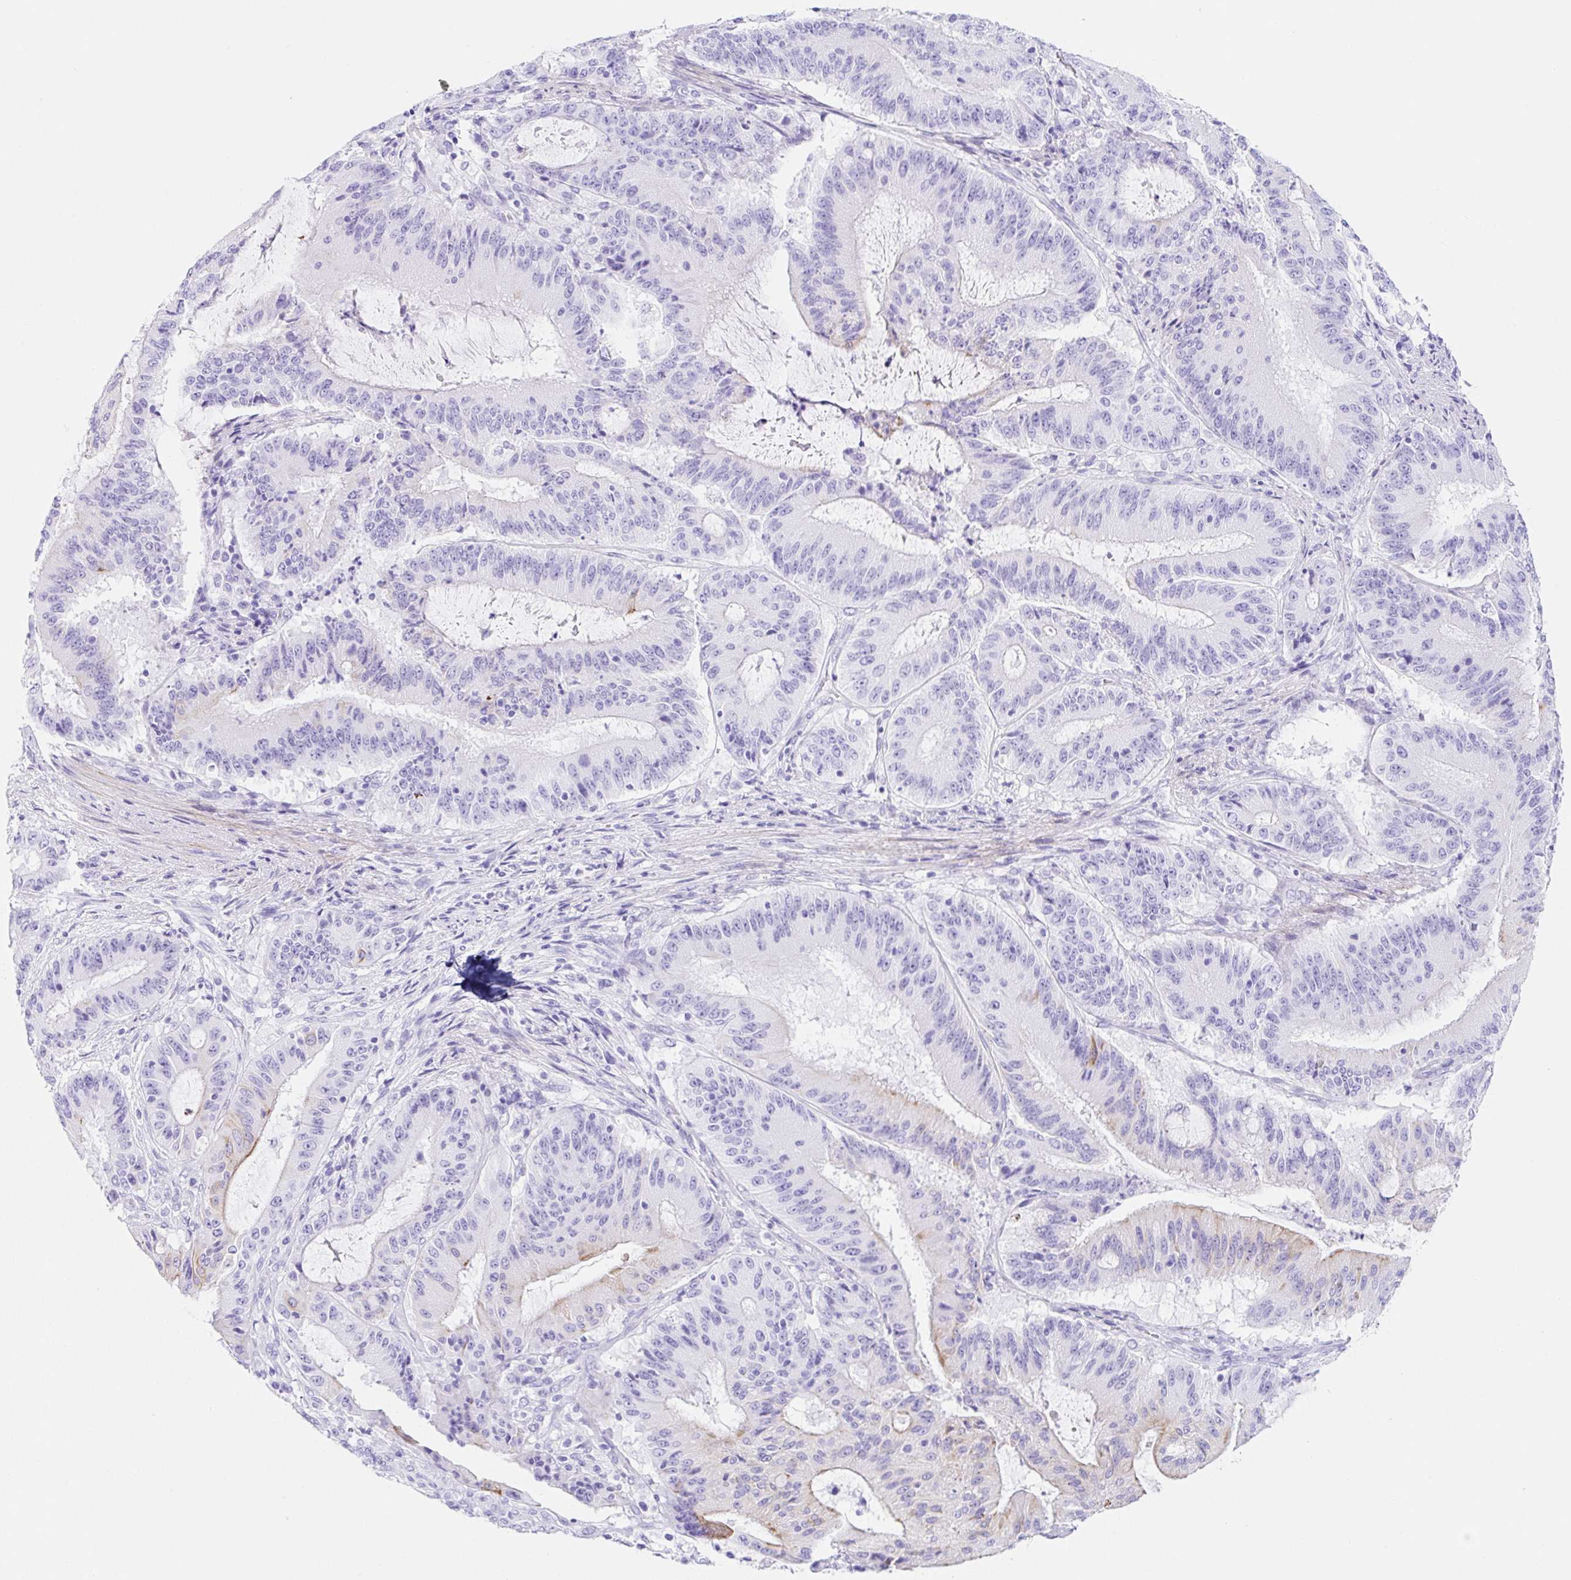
{"staining": {"intensity": "moderate", "quantity": "<25%", "location": "cytoplasmic/membranous"}, "tissue": "liver cancer", "cell_type": "Tumor cells", "image_type": "cancer", "snomed": [{"axis": "morphology", "description": "Normal tissue, NOS"}, {"axis": "morphology", "description": "Cholangiocarcinoma"}, {"axis": "topography", "description": "Liver"}, {"axis": "topography", "description": "Peripheral nerve tissue"}], "caption": "Protein analysis of liver cholangiocarcinoma tissue demonstrates moderate cytoplasmic/membranous expression in approximately <25% of tumor cells.", "gene": "CLDND2", "patient": {"sex": "female", "age": 73}}